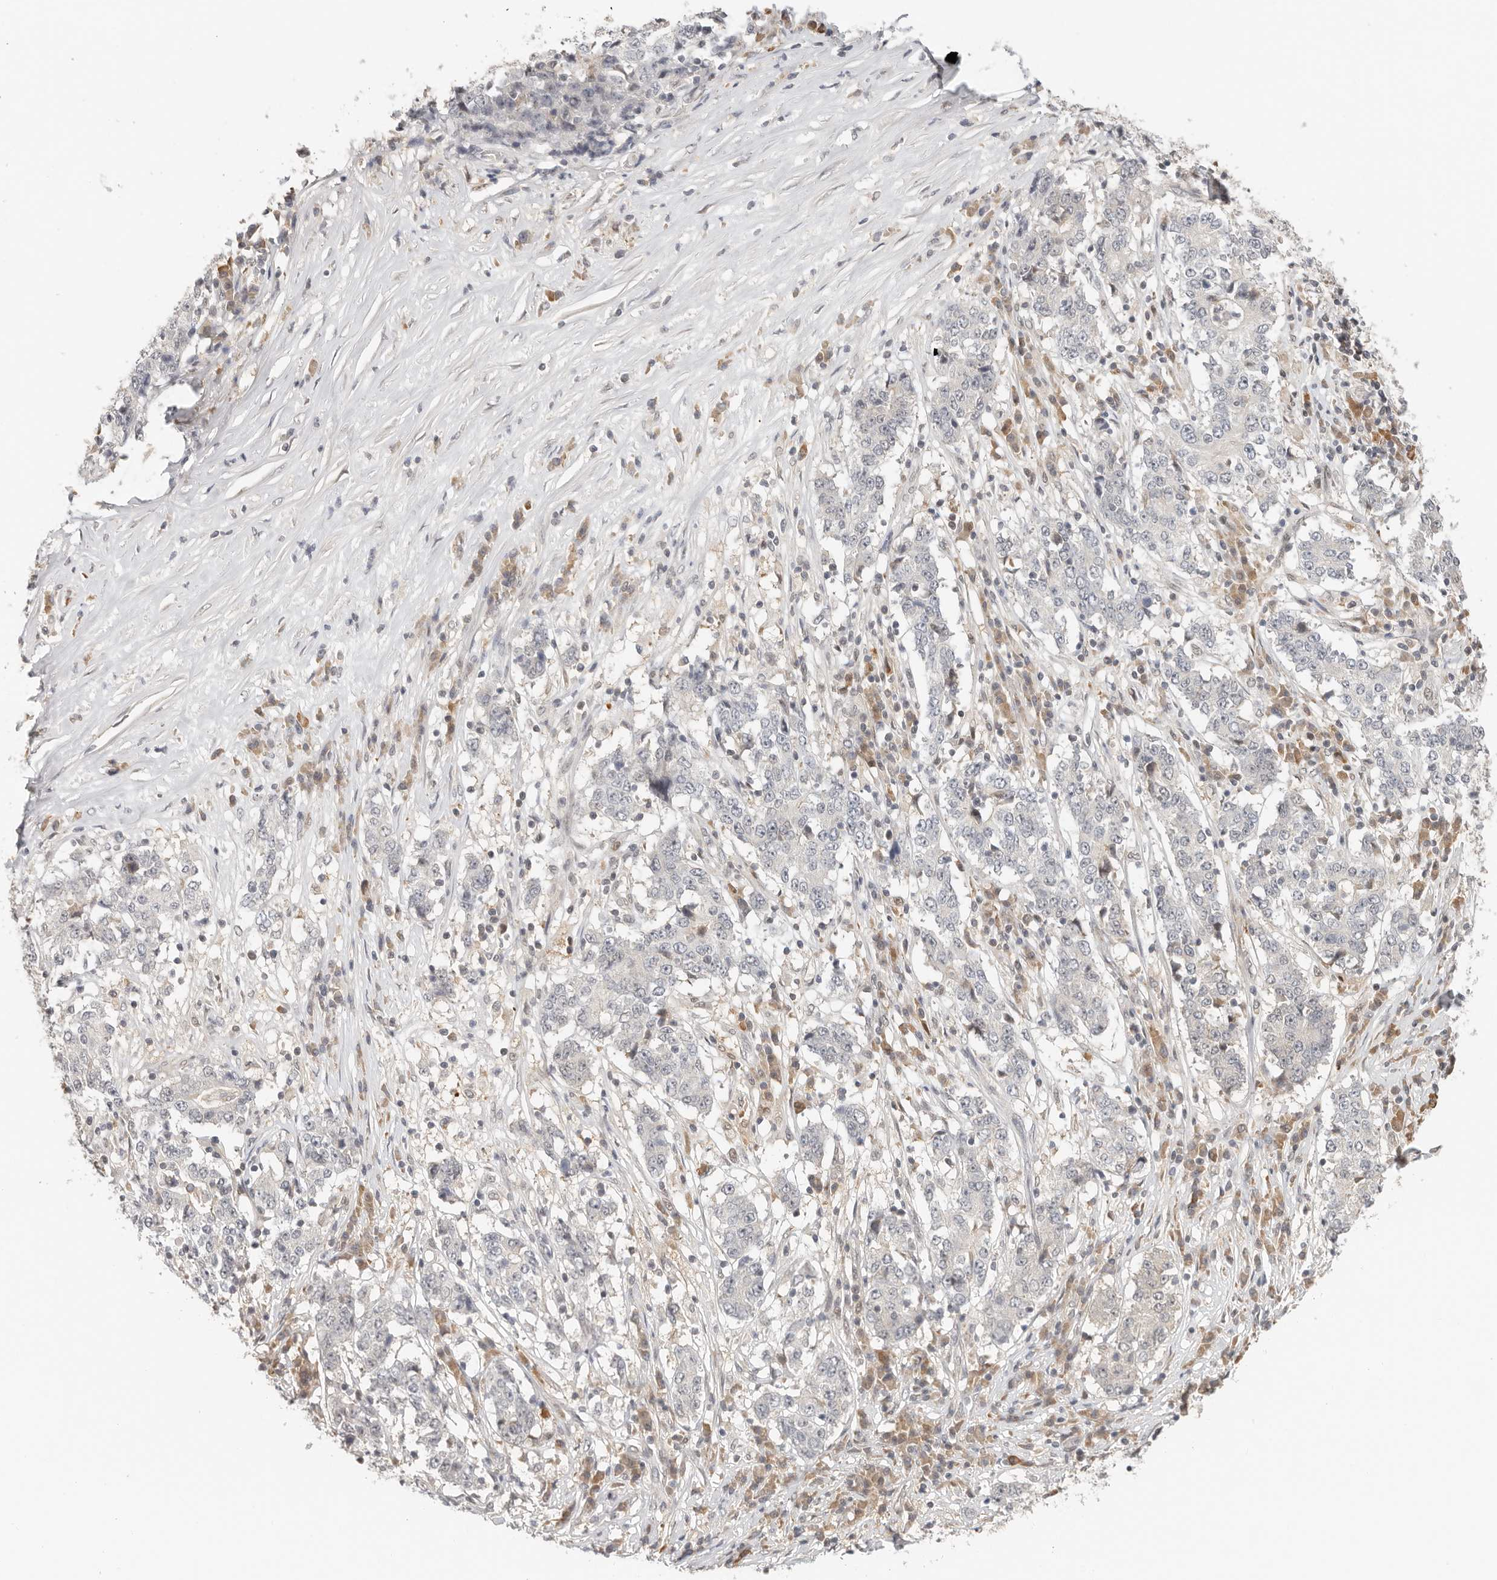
{"staining": {"intensity": "negative", "quantity": "none", "location": "none"}, "tissue": "stomach cancer", "cell_type": "Tumor cells", "image_type": "cancer", "snomed": [{"axis": "morphology", "description": "Adenocarcinoma, NOS"}, {"axis": "topography", "description": "Stomach"}], "caption": "Immunohistochemistry micrograph of human stomach cancer stained for a protein (brown), which exhibits no staining in tumor cells. Nuclei are stained in blue.", "gene": "LARP7", "patient": {"sex": "male", "age": 59}}